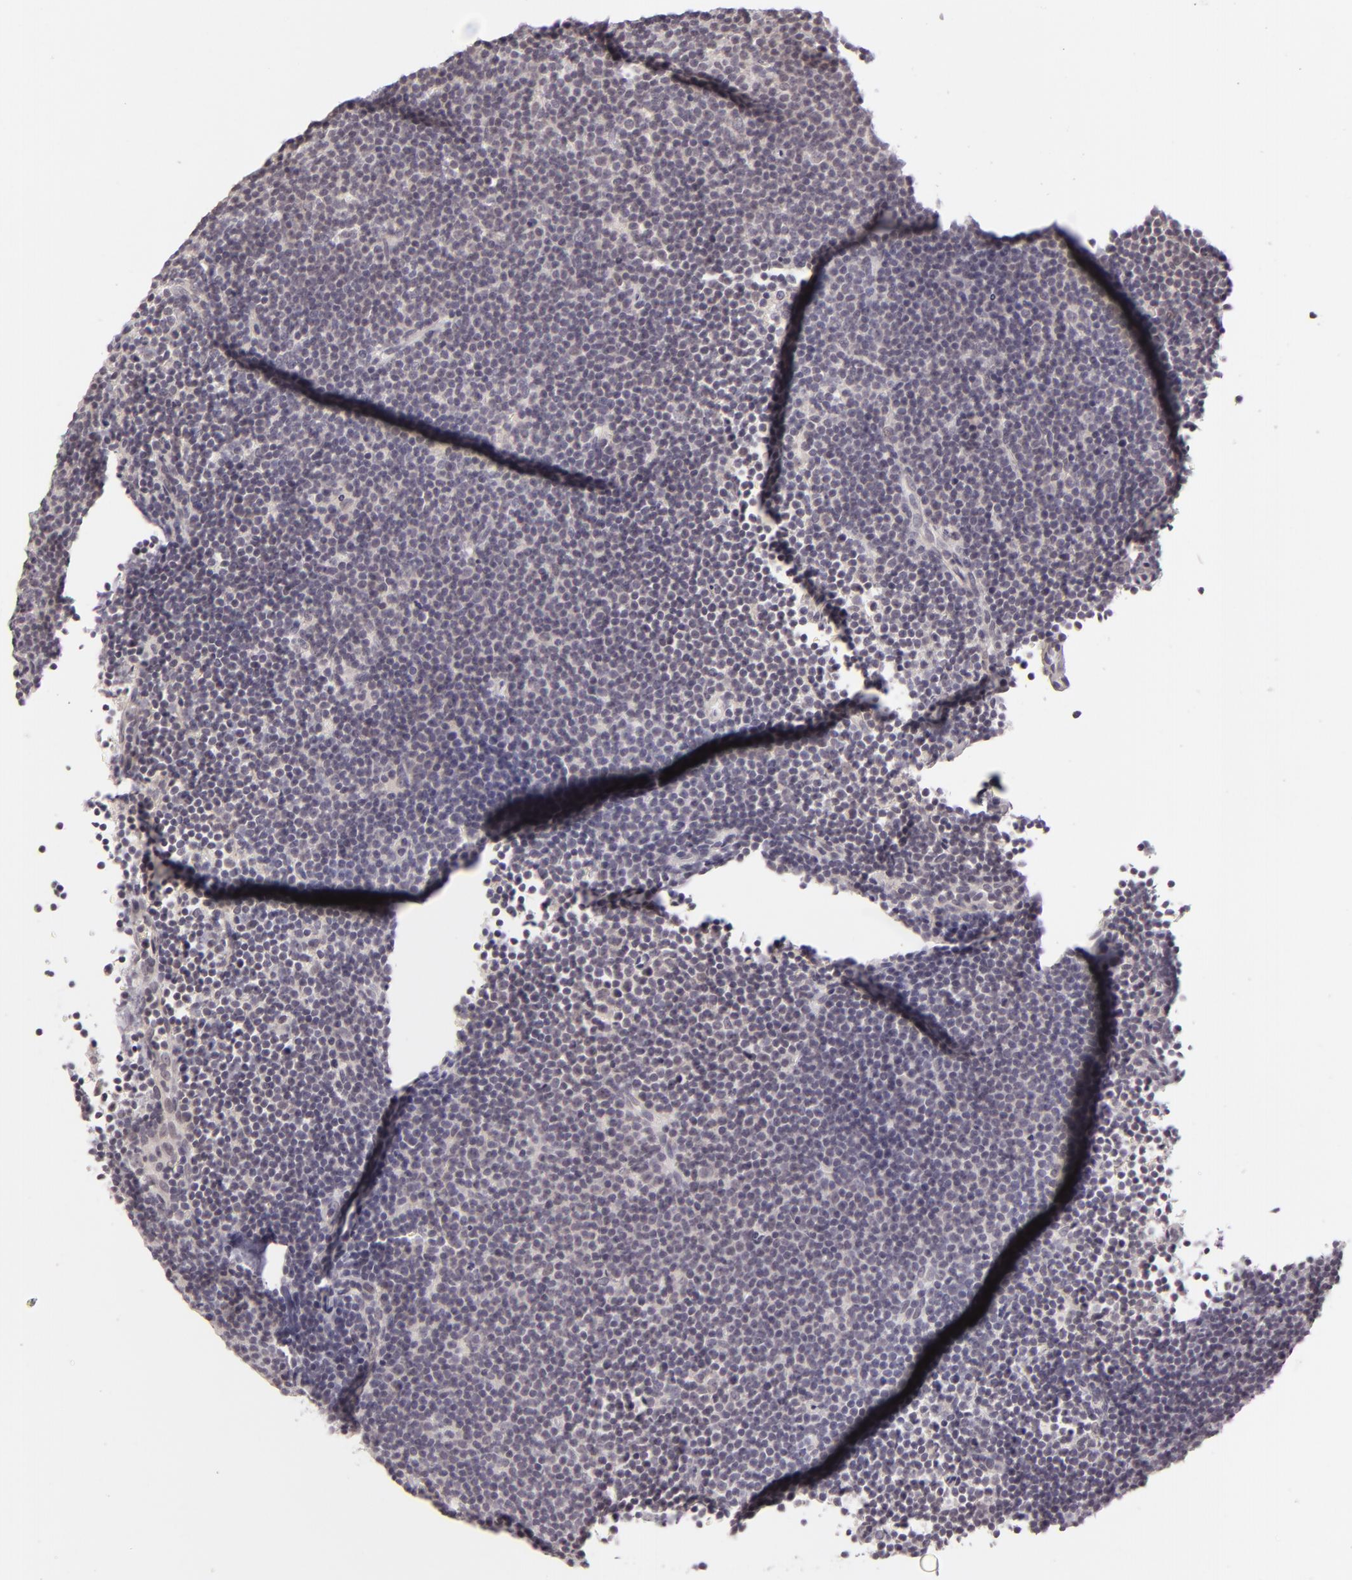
{"staining": {"intensity": "negative", "quantity": "none", "location": "none"}, "tissue": "lymphoma", "cell_type": "Tumor cells", "image_type": "cancer", "snomed": [{"axis": "morphology", "description": "Malignant lymphoma, non-Hodgkin's type, Low grade"}, {"axis": "topography", "description": "Lymph node"}], "caption": "Immunohistochemical staining of human lymphoma reveals no significant positivity in tumor cells.", "gene": "DLG3", "patient": {"sex": "female", "age": 69}}